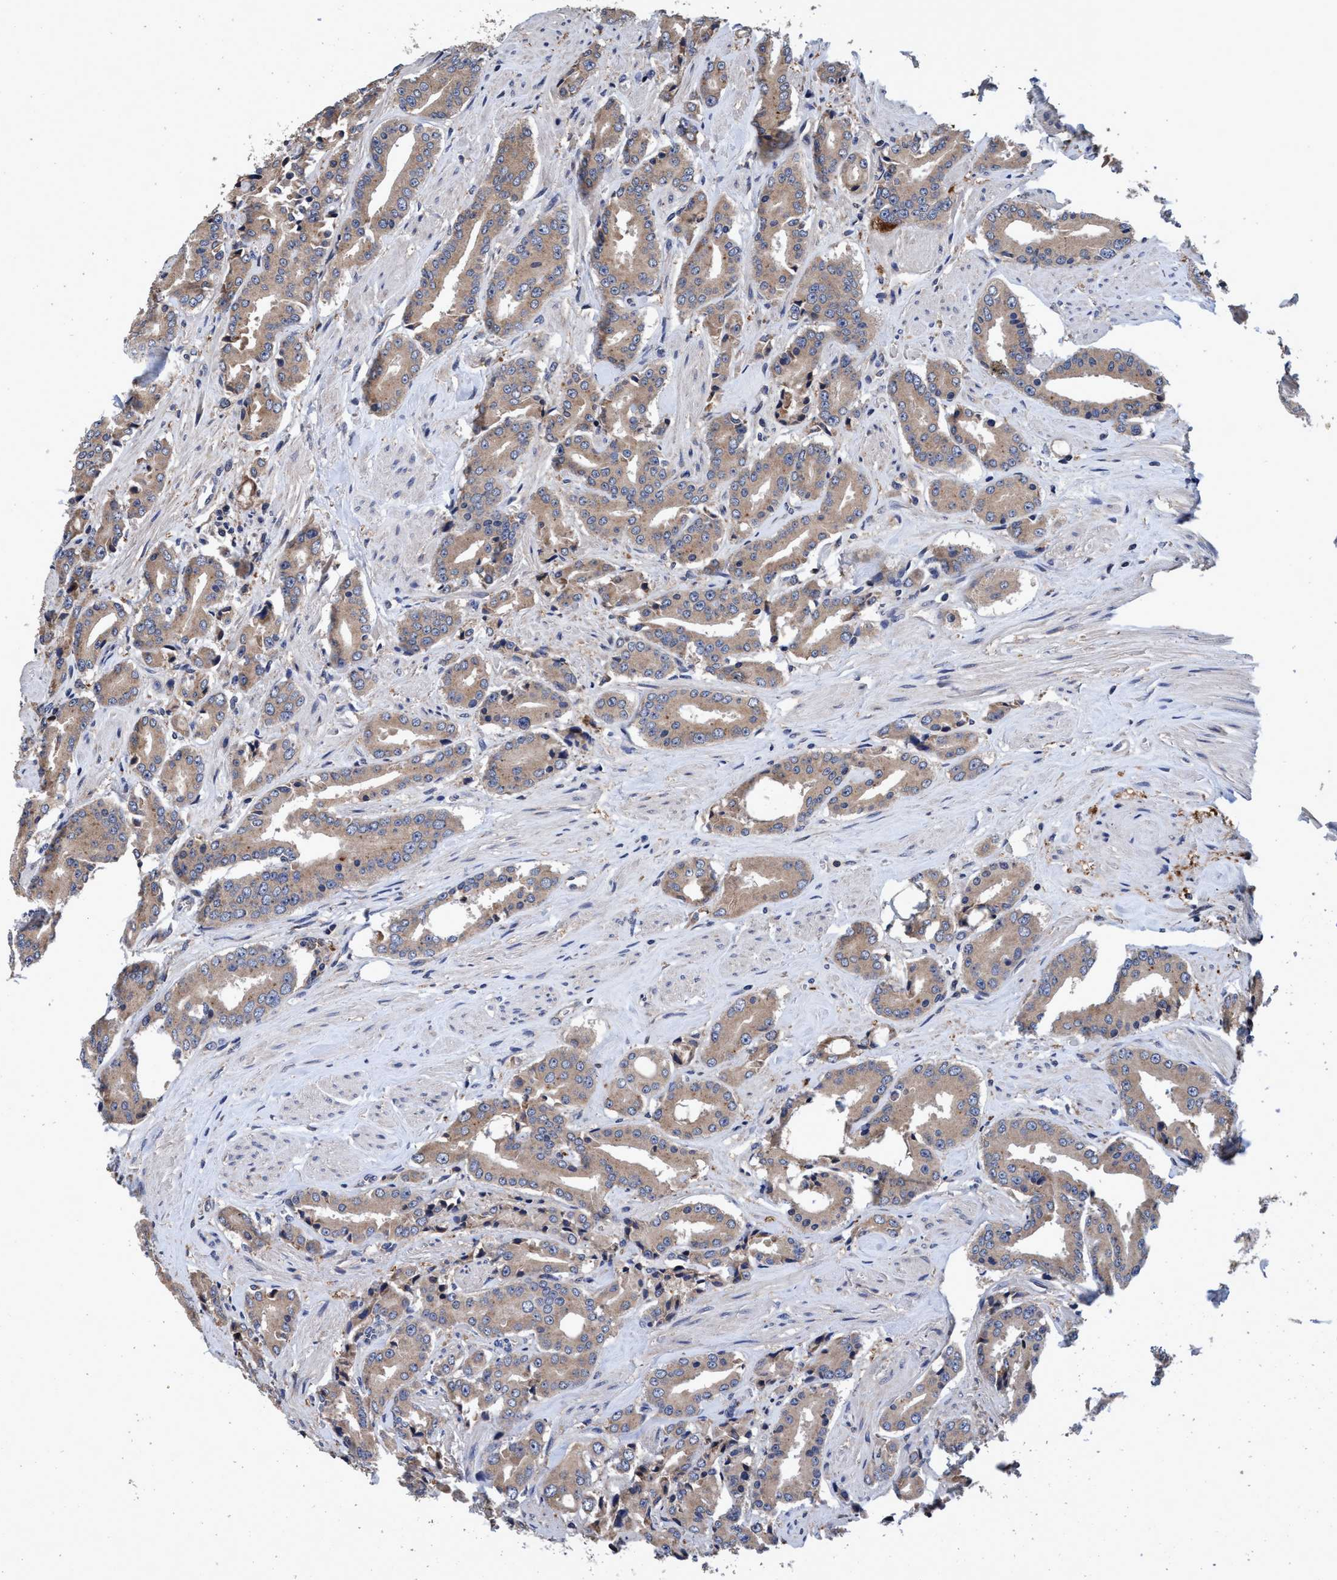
{"staining": {"intensity": "weak", "quantity": ">75%", "location": "cytoplasmic/membranous"}, "tissue": "prostate cancer", "cell_type": "Tumor cells", "image_type": "cancer", "snomed": [{"axis": "morphology", "description": "Adenocarcinoma, High grade"}, {"axis": "topography", "description": "Prostate"}], "caption": "This histopathology image displays immunohistochemistry (IHC) staining of human prostate cancer (high-grade adenocarcinoma), with low weak cytoplasmic/membranous expression in about >75% of tumor cells.", "gene": "CALCOCO2", "patient": {"sex": "male", "age": 71}}